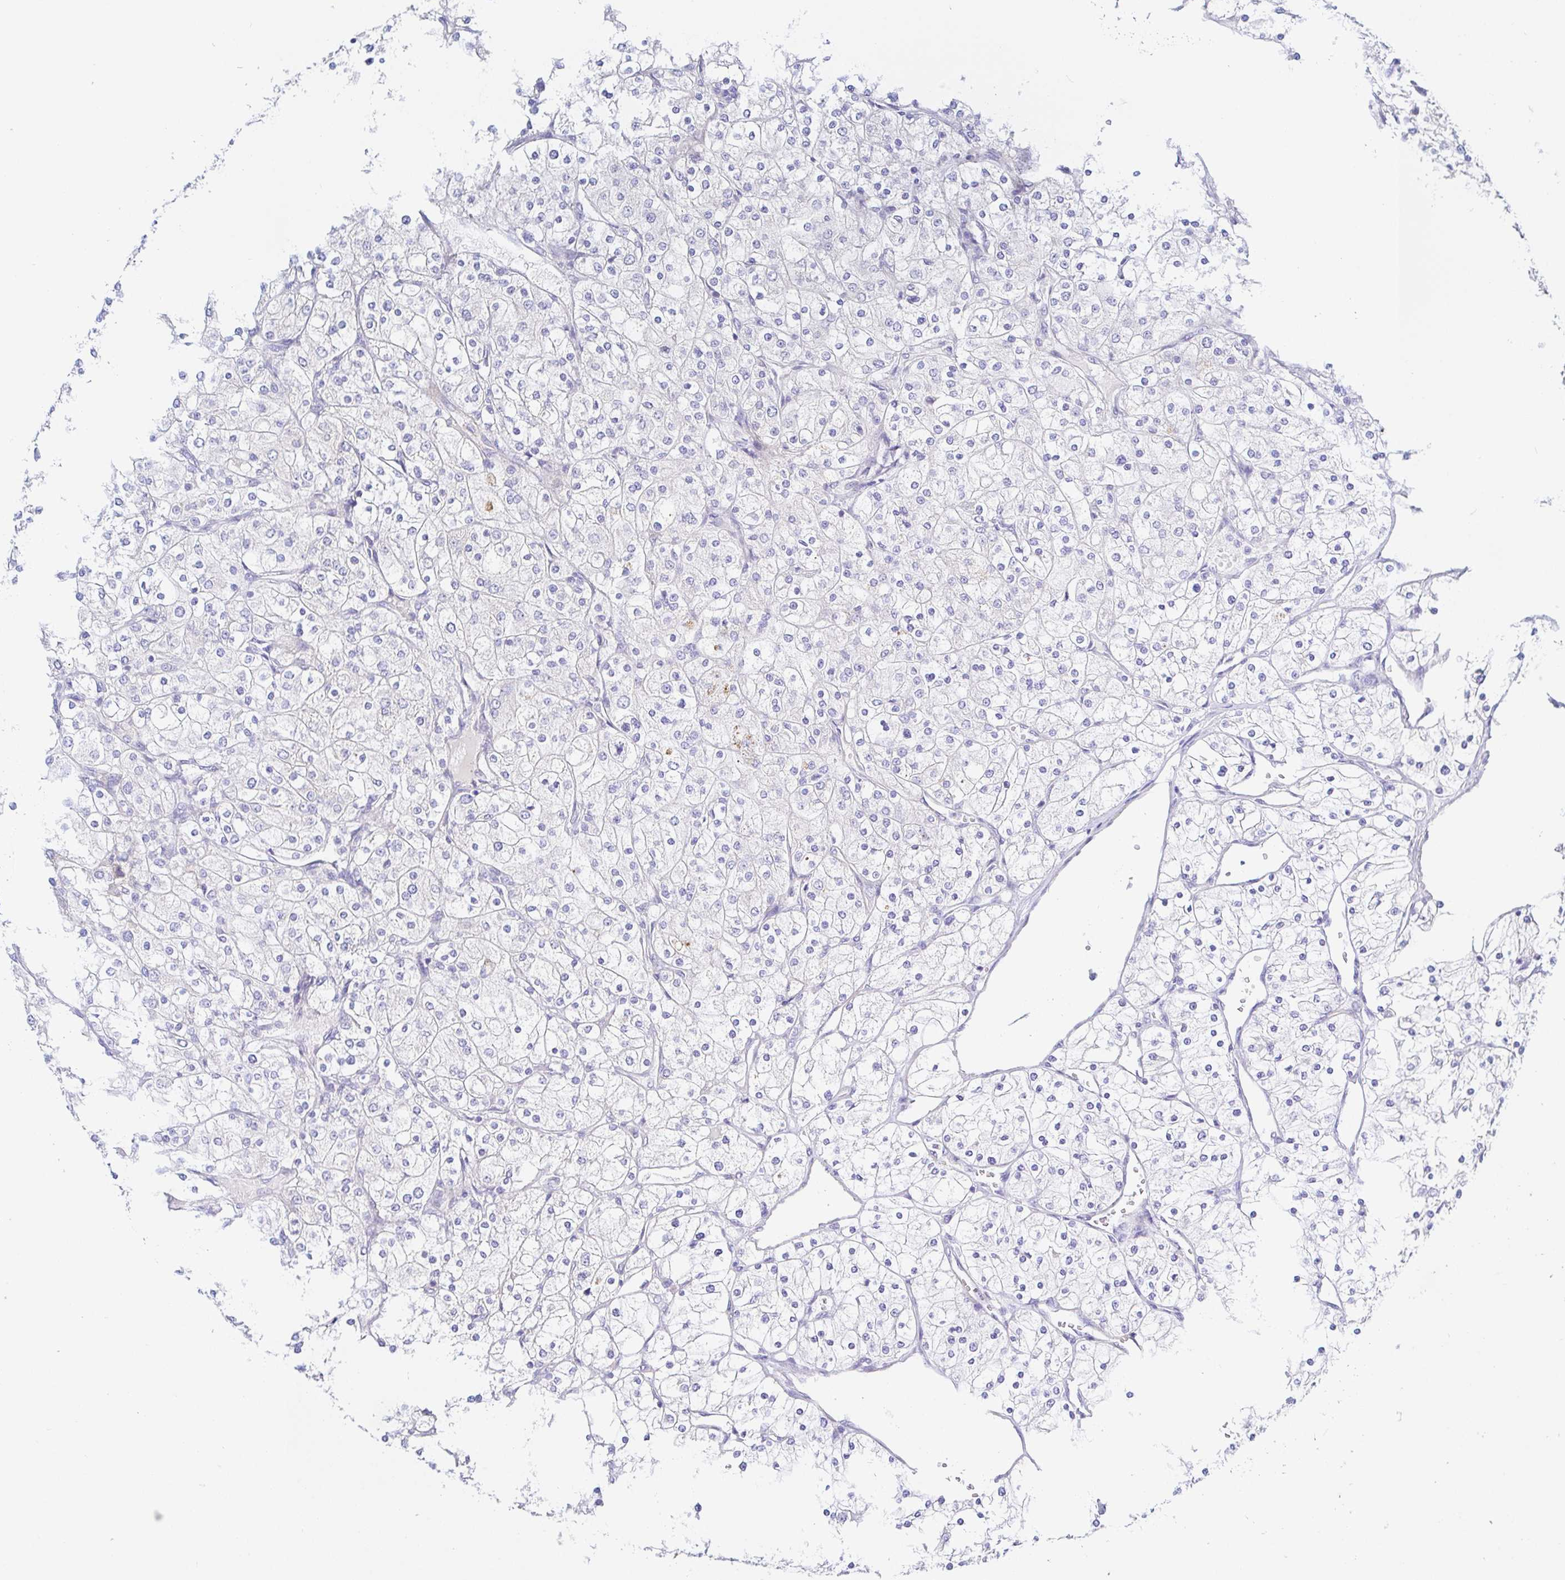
{"staining": {"intensity": "negative", "quantity": "none", "location": "none"}, "tissue": "renal cancer", "cell_type": "Tumor cells", "image_type": "cancer", "snomed": [{"axis": "morphology", "description": "Adenocarcinoma, NOS"}, {"axis": "topography", "description": "Kidney"}], "caption": "High power microscopy photomicrograph of an immunohistochemistry (IHC) micrograph of adenocarcinoma (renal), revealing no significant expression in tumor cells. (Stains: DAB immunohistochemistry with hematoxylin counter stain, Microscopy: brightfield microscopy at high magnification).", "gene": "ARL4D", "patient": {"sex": "male", "age": 80}}